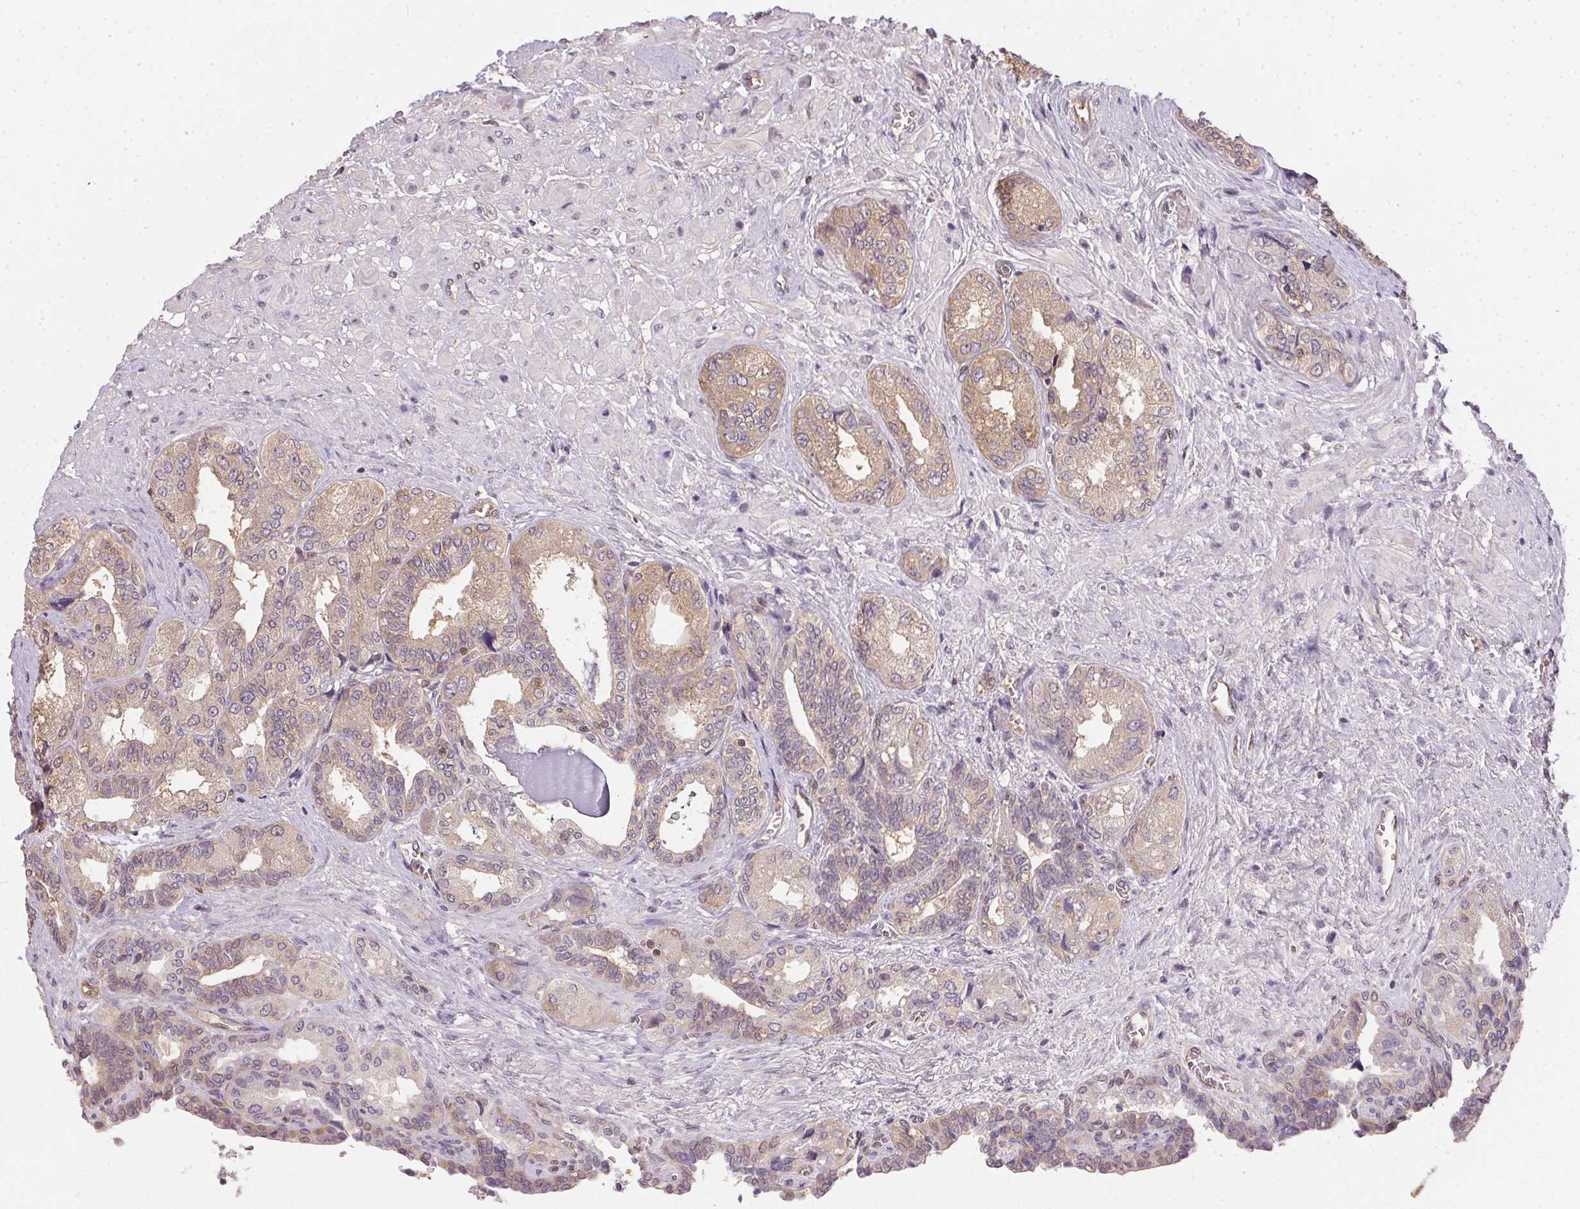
{"staining": {"intensity": "moderate", "quantity": "25%-75%", "location": "cytoplasmic/membranous"}, "tissue": "seminal vesicle", "cell_type": "Glandular cells", "image_type": "normal", "snomed": [{"axis": "morphology", "description": "Normal tissue, NOS"}, {"axis": "topography", "description": "Seminal veicle"}], "caption": "High-power microscopy captured an immunohistochemistry (IHC) image of unremarkable seminal vesicle, revealing moderate cytoplasmic/membranous positivity in approximately 25%-75% of glandular cells.", "gene": "BLMH", "patient": {"sex": "male", "age": 68}}